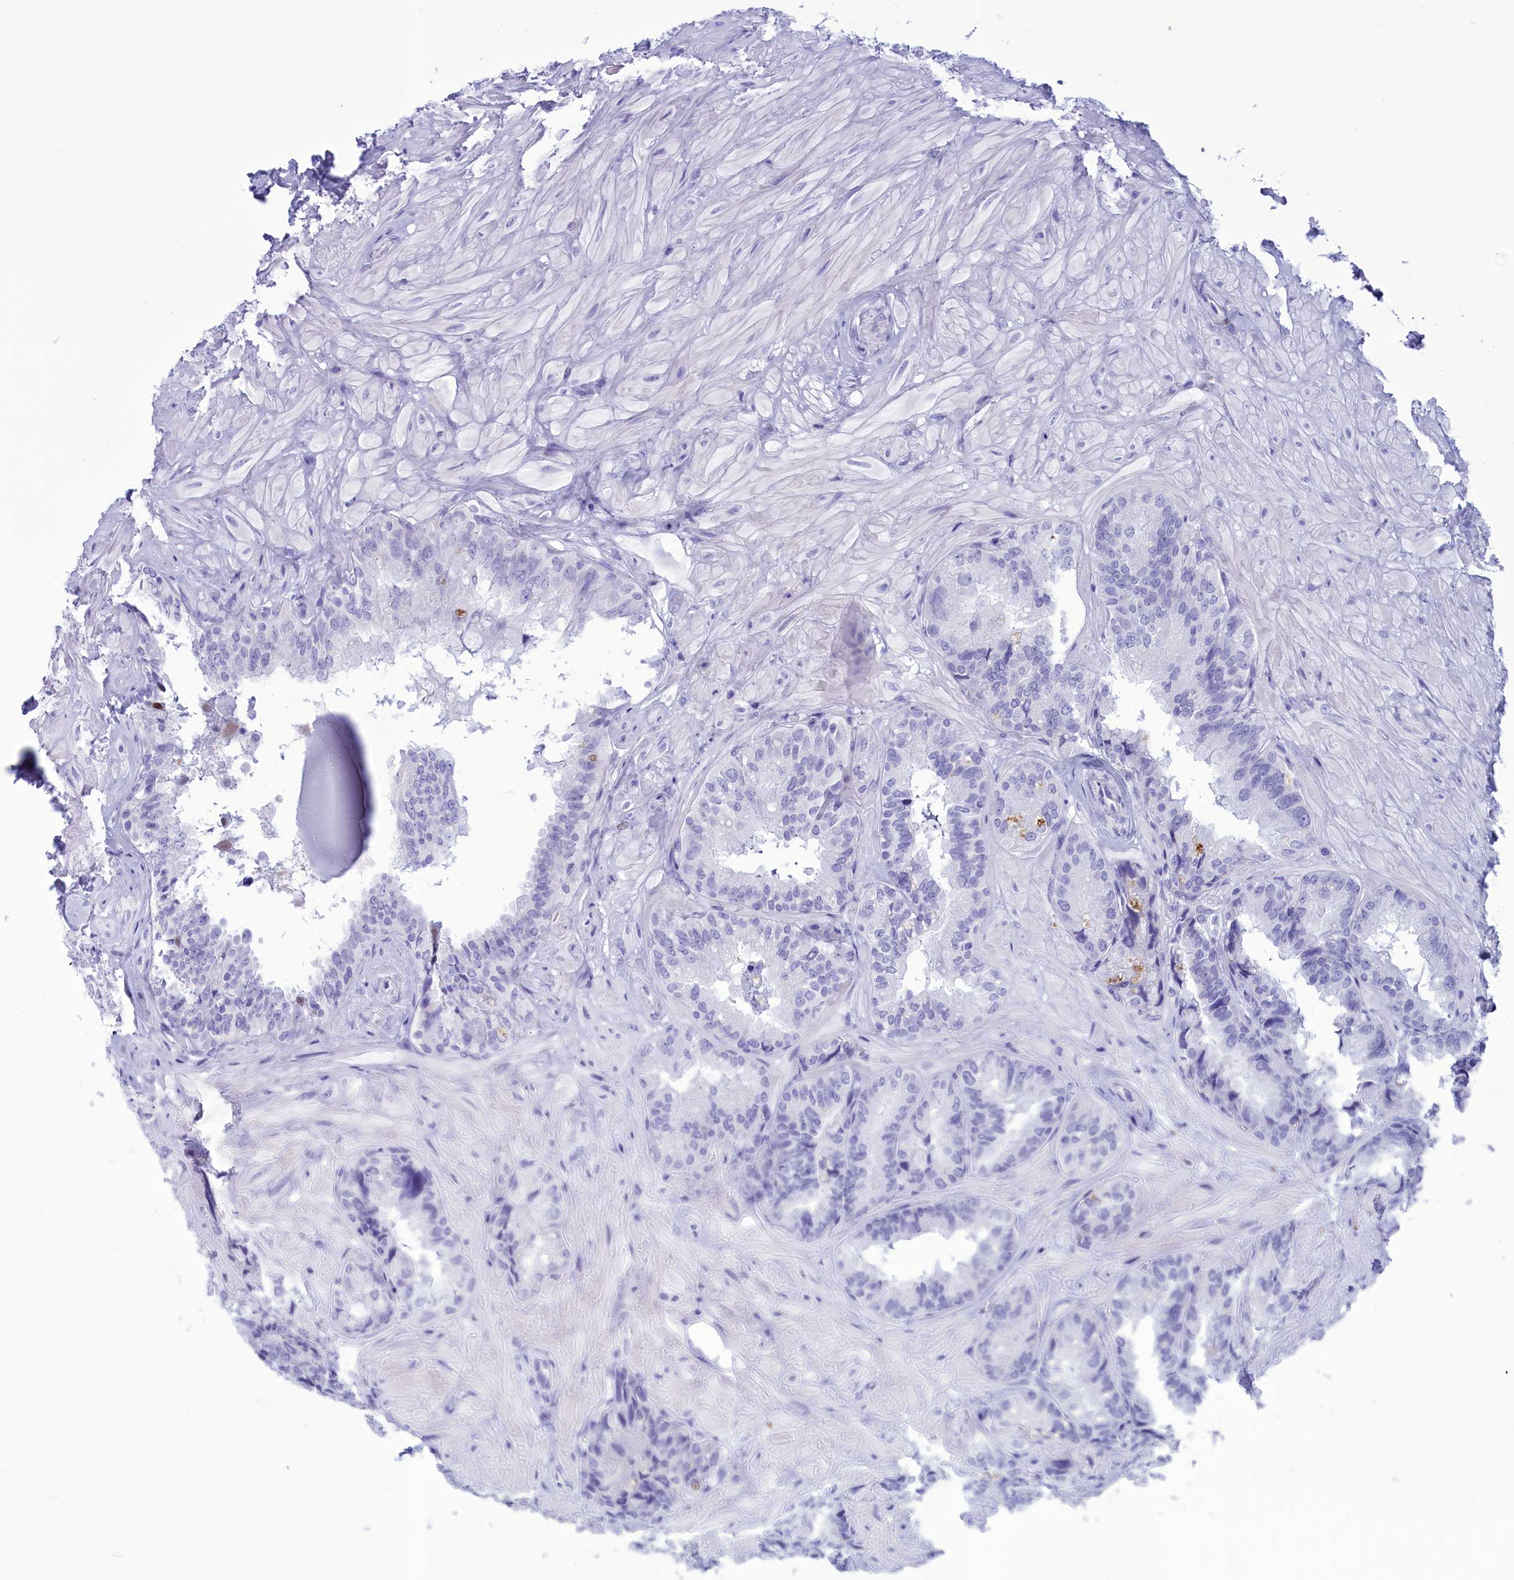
{"staining": {"intensity": "negative", "quantity": "none", "location": "none"}, "tissue": "seminal vesicle", "cell_type": "Glandular cells", "image_type": "normal", "snomed": [{"axis": "morphology", "description": "Normal tissue, NOS"}, {"axis": "topography", "description": "Prostate and seminal vesicle, NOS"}, {"axis": "topography", "description": "Prostate"}, {"axis": "topography", "description": "Seminal veicle"}], "caption": "The image displays no significant positivity in glandular cells of seminal vesicle. (Immunohistochemistry (ihc), brightfield microscopy, high magnification).", "gene": "BRI3", "patient": {"sex": "male", "age": 67}}